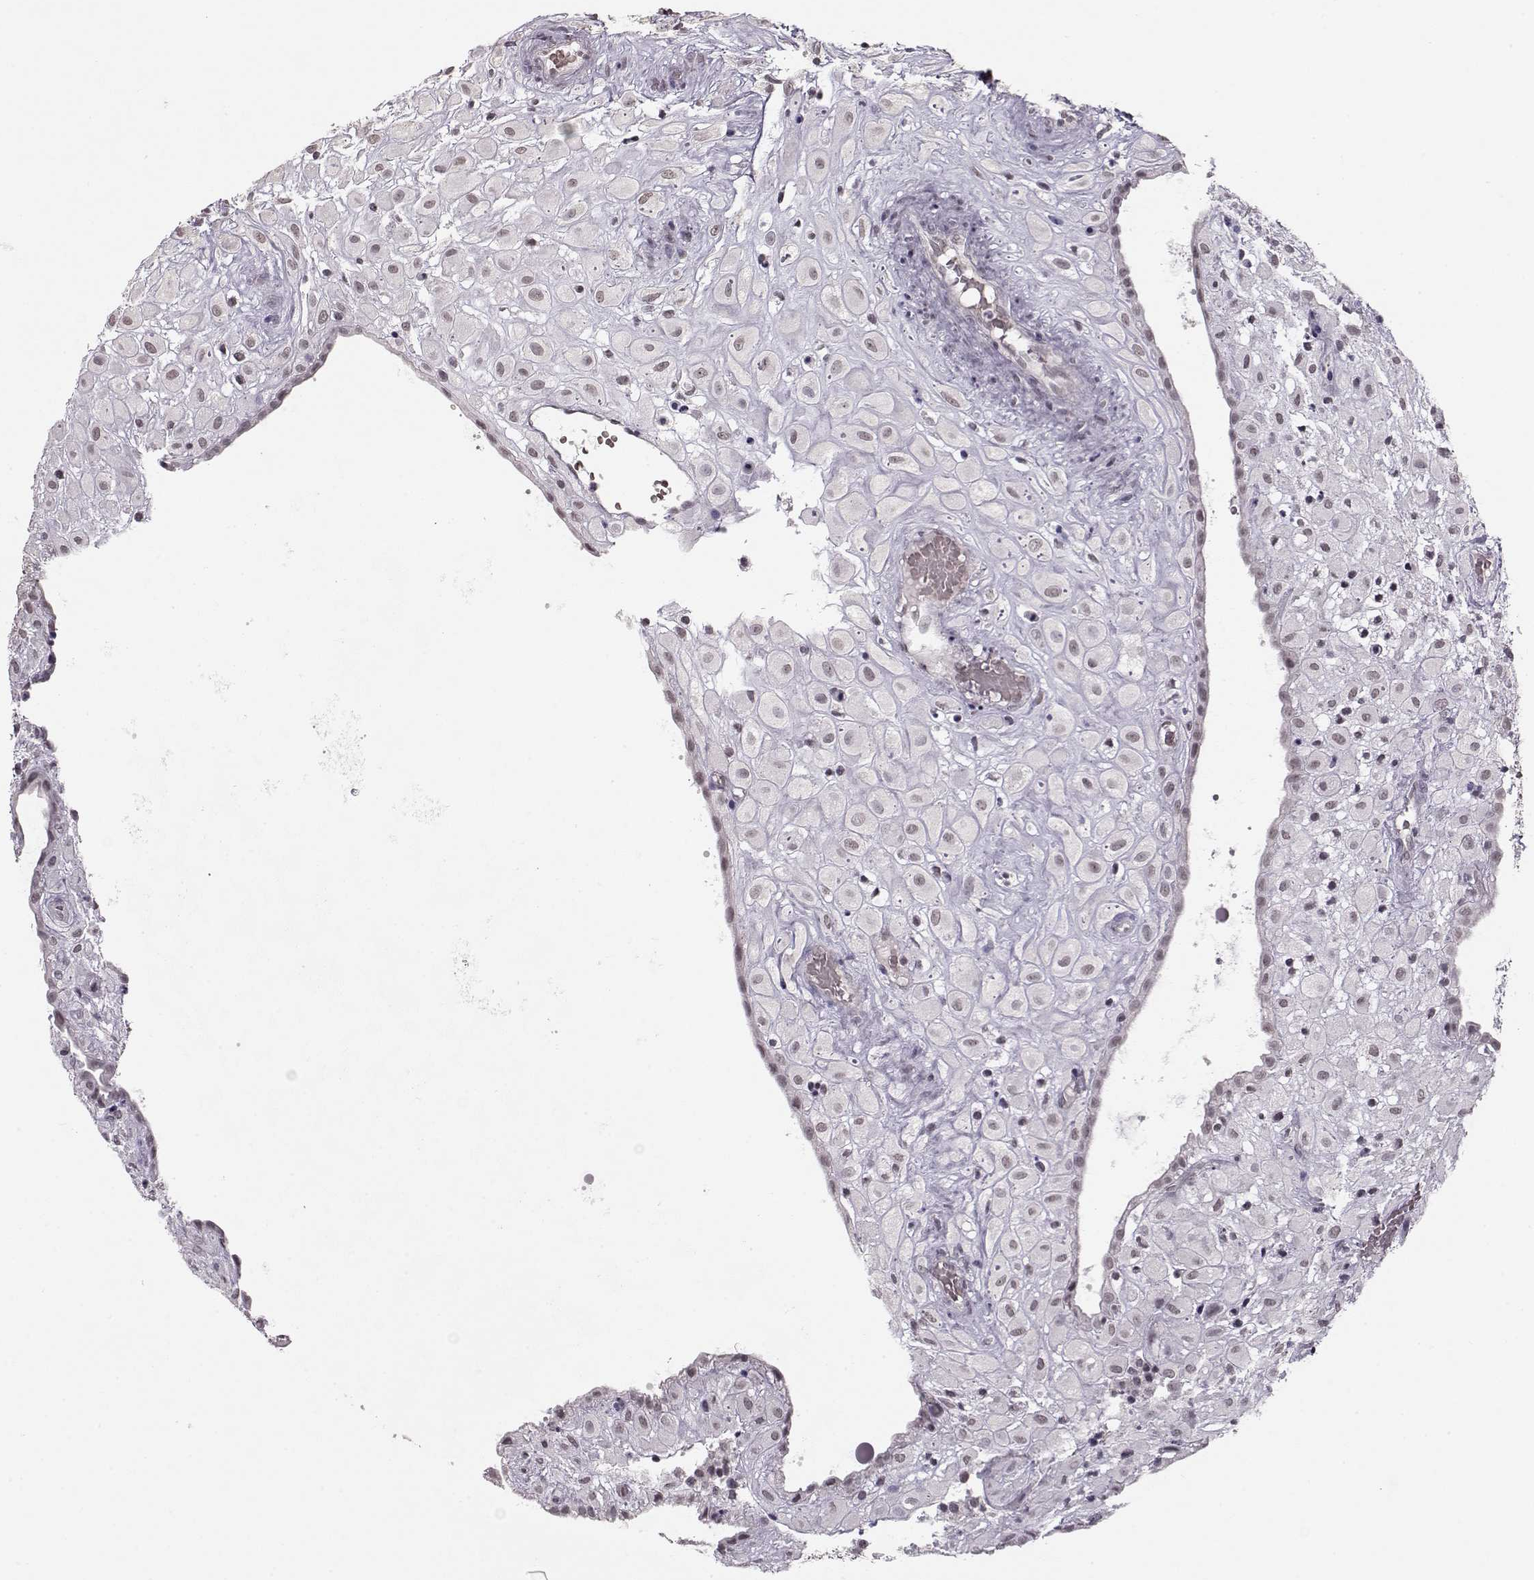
{"staining": {"intensity": "negative", "quantity": "none", "location": "none"}, "tissue": "placenta", "cell_type": "Decidual cells", "image_type": "normal", "snomed": [{"axis": "morphology", "description": "Normal tissue, NOS"}, {"axis": "topography", "description": "Placenta"}], "caption": "Photomicrograph shows no protein staining in decidual cells of normal placenta.", "gene": "PCP4", "patient": {"sex": "female", "age": 24}}